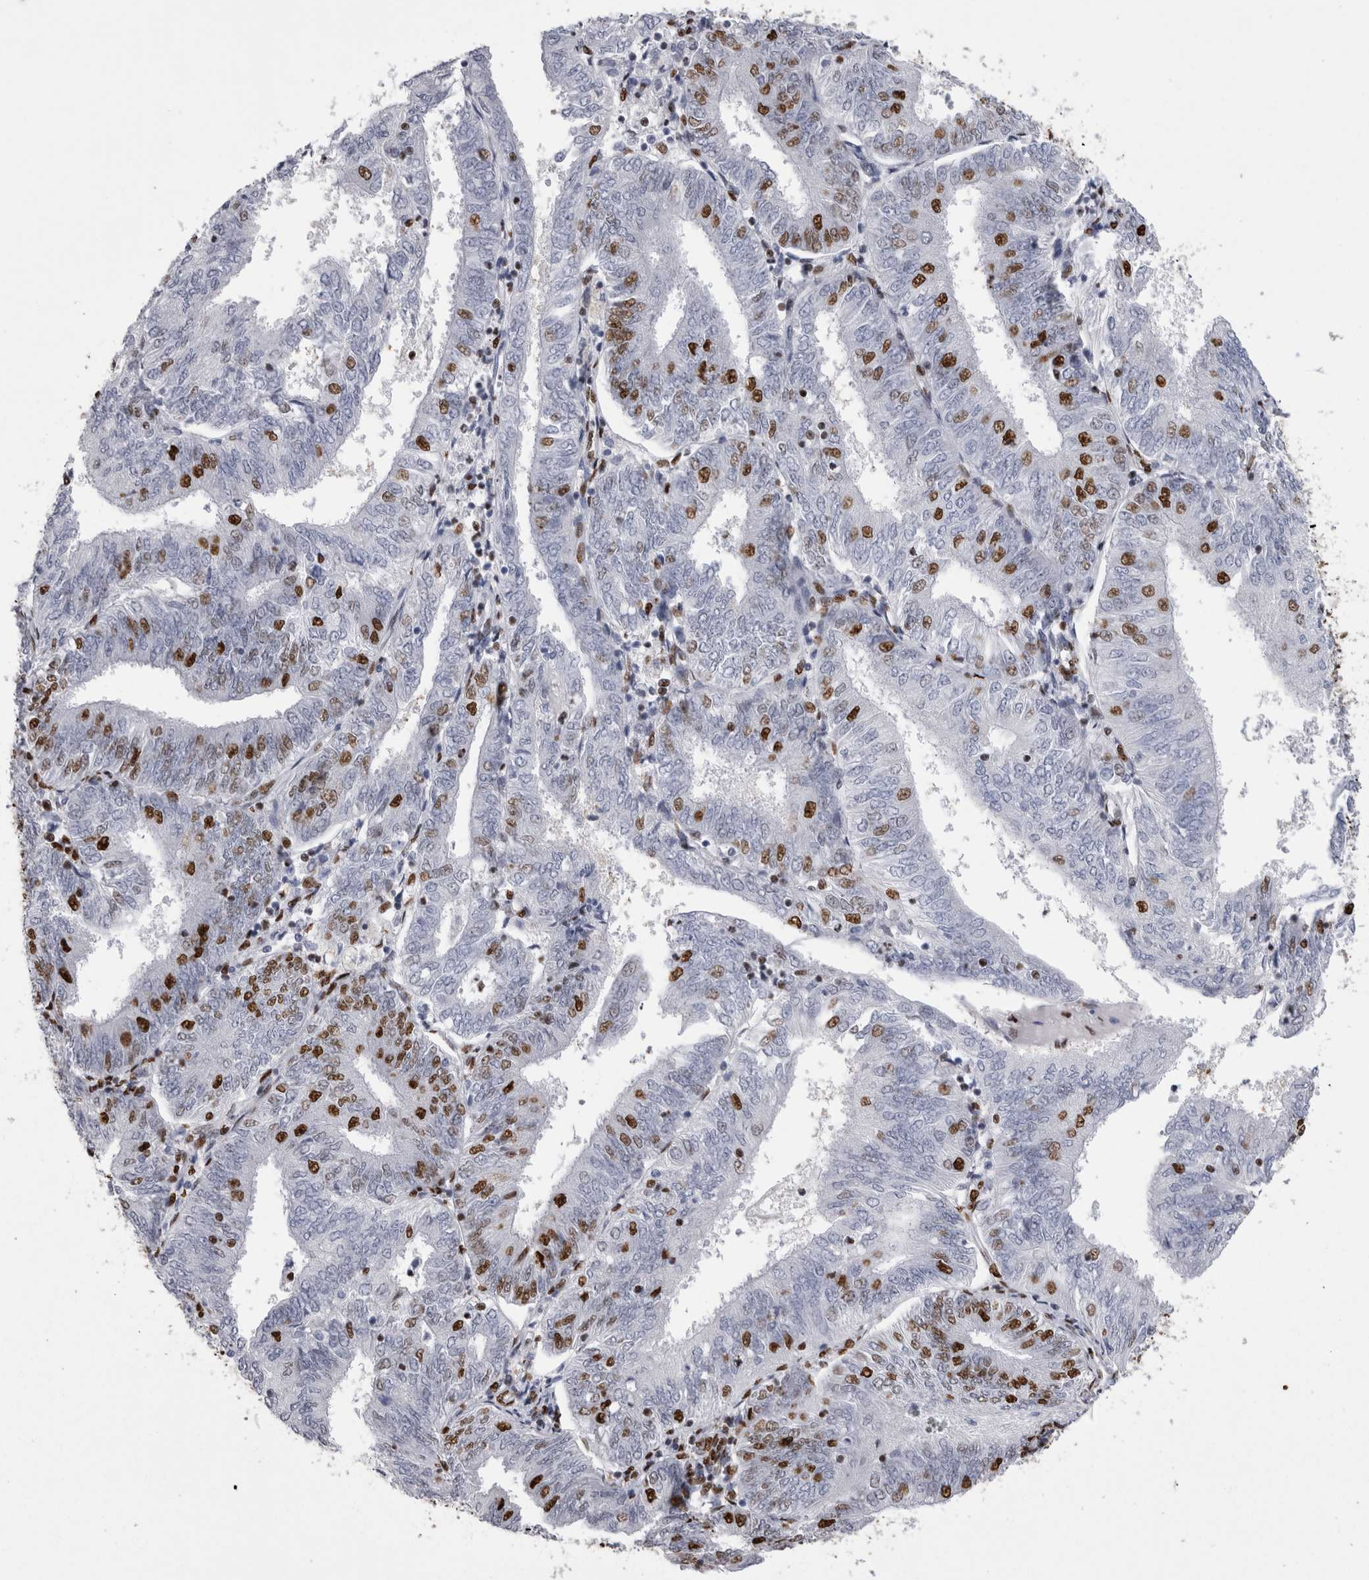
{"staining": {"intensity": "strong", "quantity": "<25%", "location": "nuclear"}, "tissue": "endometrial cancer", "cell_type": "Tumor cells", "image_type": "cancer", "snomed": [{"axis": "morphology", "description": "Adenocarcinoma, NOS"}, {"axis": "topography", "description": "Endometrium"}], "caption": "Brown immunohistochemical staining in human endometrial adenocarcinoma shows strong nuclear staining in approximately <25% of tumor cells. (Brightfield microscopy of DAB IHC at high magnification).", "gene": "ALPK3", "patient": {"sex": "female", "age": 58}}